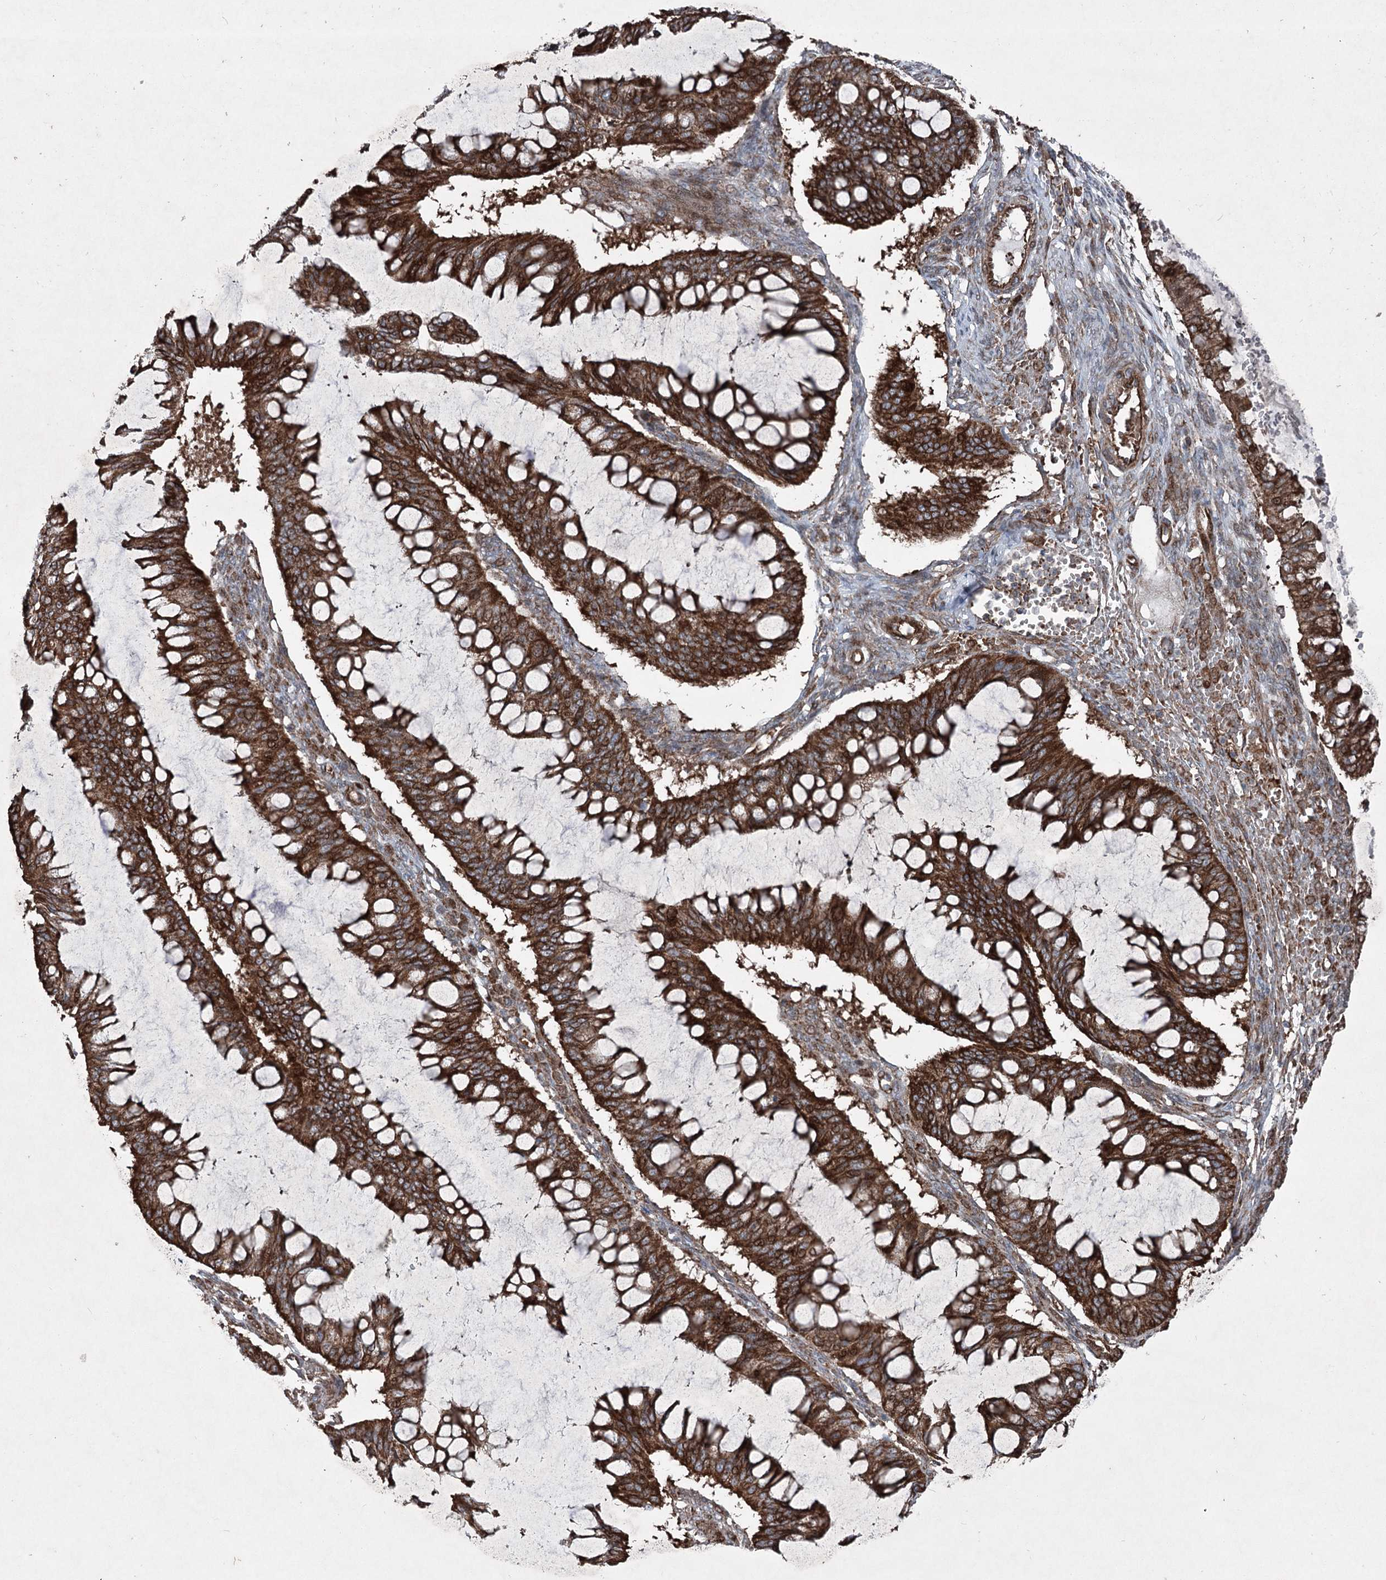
{"staining": {"intensity": "strong", "quantity": ">75%", "location": "cytoplasmic/membranous"}, "tissue": "ovarian cancer", "cell_type": "Tumor cells", "image_type": "cancer", "snomed": [{"axis": "morphology", "description": "Cystadenocarcinoma, mucinous, NOS"}, {"axis": "topography", "description": "Ovary"}], "caption": "Immunohistochemistry (IHC) staining of mucinous cystadenocarcinoma (ovarian), which exhibits high levels of strong cytoplasmic/membranous staining in about >75% of tumor cells indicating strong cytoplasmic/membranous protein staining. The staining was performed using DAB (brown) for protein detection and nuclei were counterstained in hematoxylin (blue).", "gene": "SERINC5", "patient": {"sex": "female", "age": 73}}